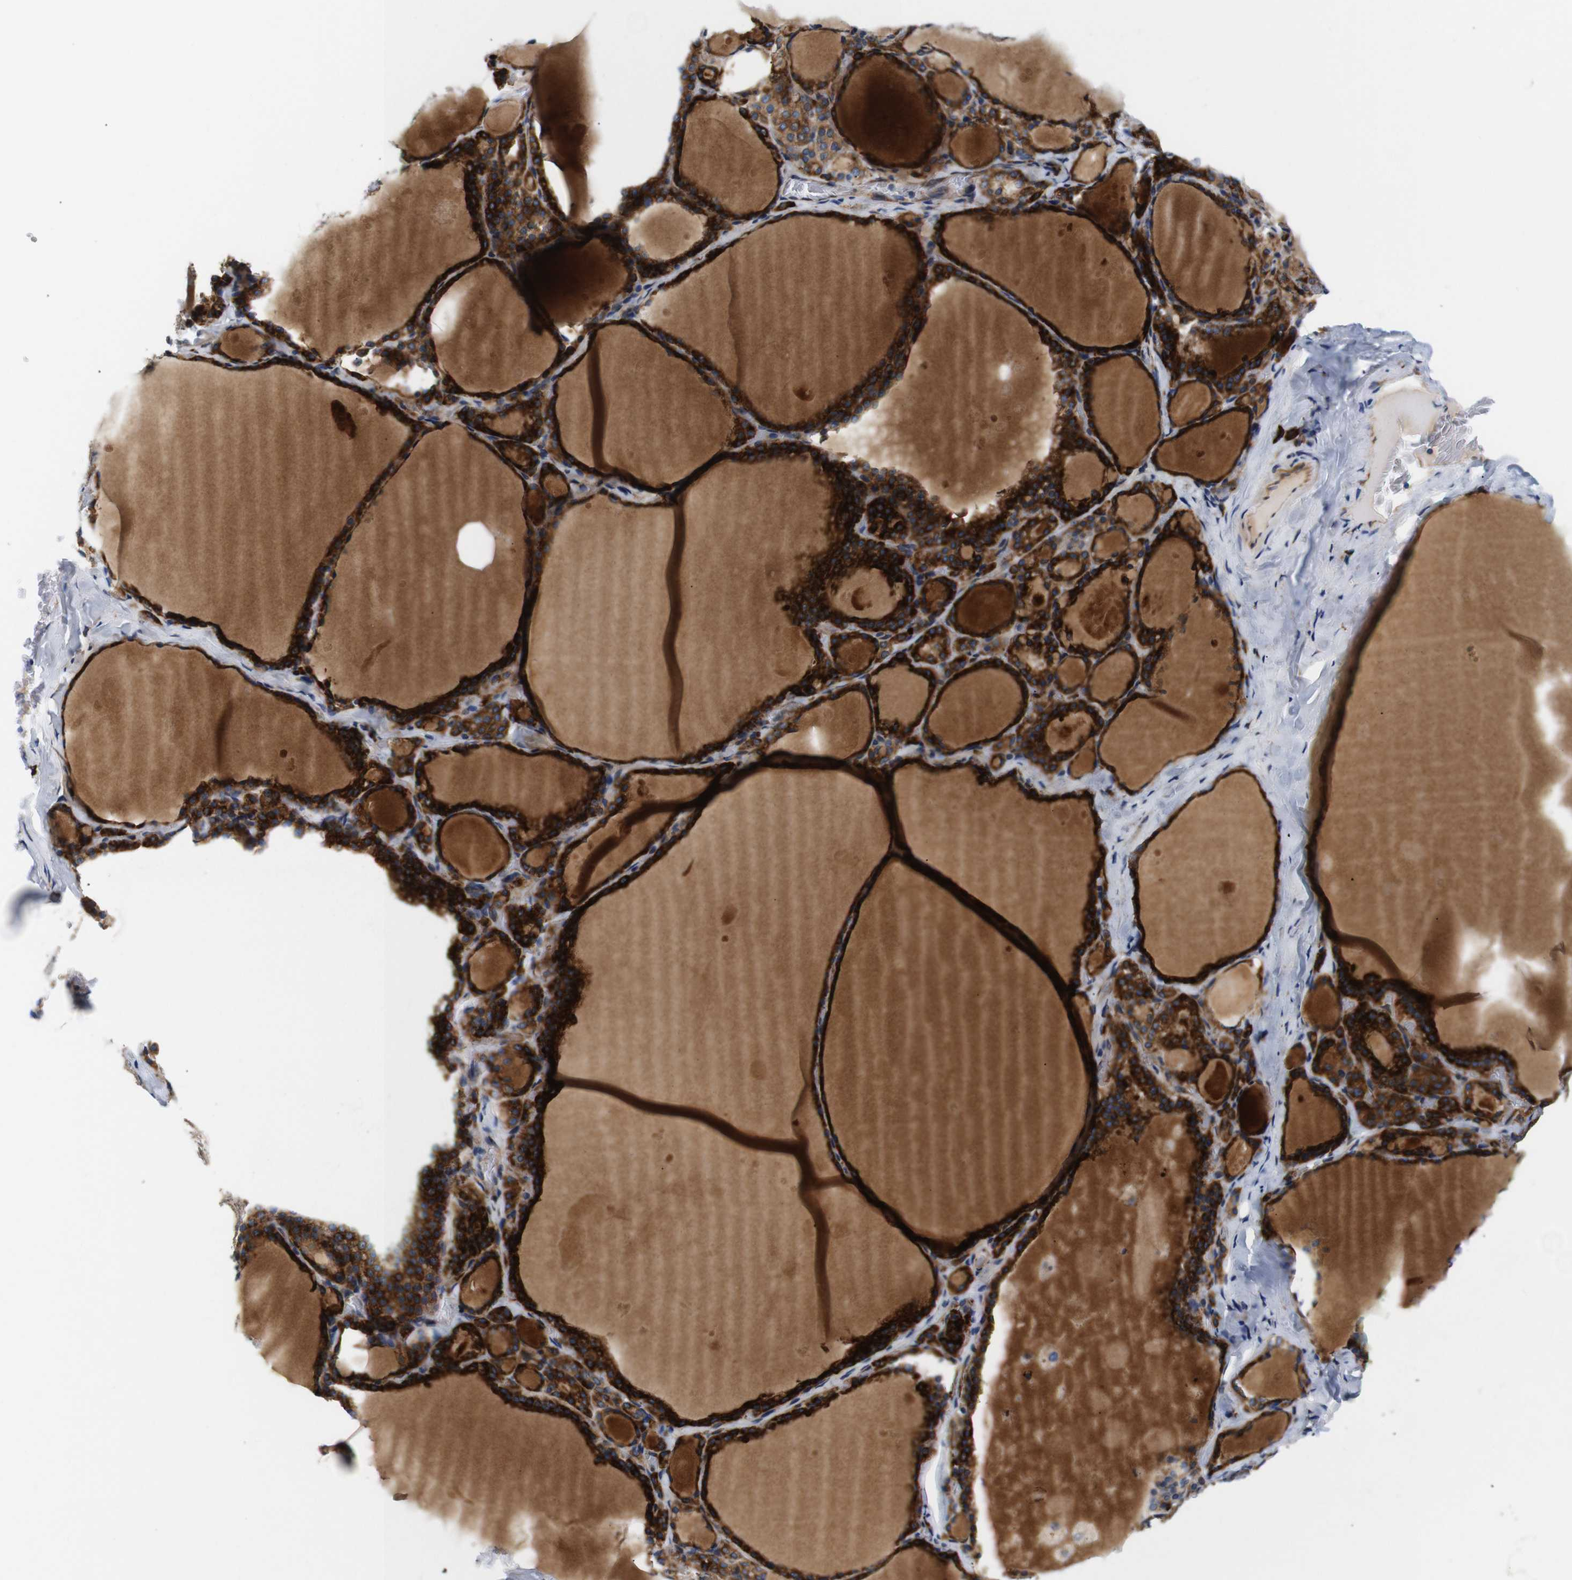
{"staining": {"intensity": "strong", "quantity": ">75%", "location": "cytoplasmic/membranous"}, "tissue": "thyroid gland", "cell_type": "Glandular cells", "image_type": "normal", "snomed": [{"axis": "morphology", "description": "Normal tissue, NOS"}, {"axis": "topography", "description": "Thyroid gland"}], "caption": "Strong cytoplasmic/membranous positivity for a protein is appreciated in approximately >75% of glandular cells of benign thyroid gland using IHC.", "gene": "UBE2G2", "patient": {"sex": "male", "age": 56}}